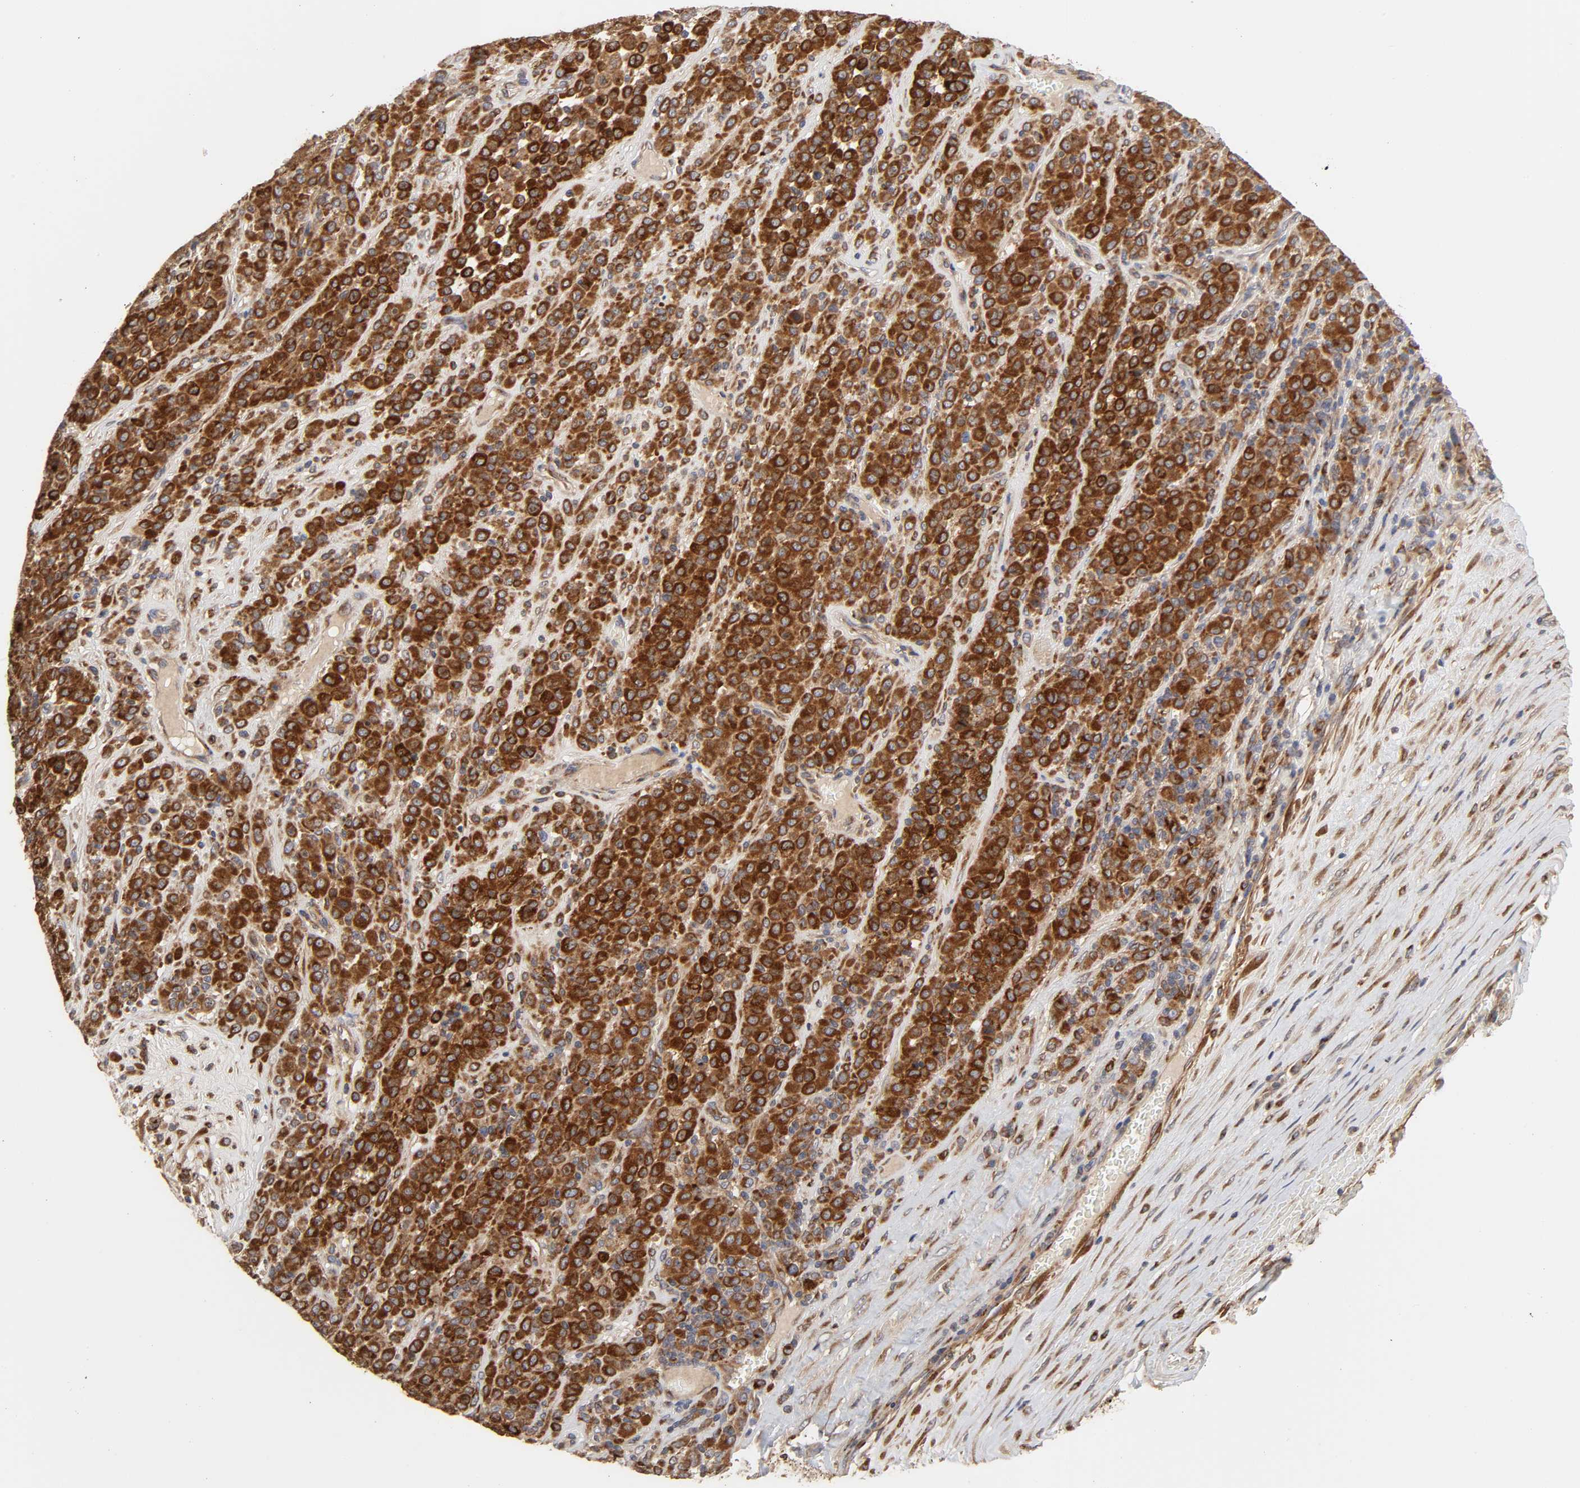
{"staining": {"intensity": "strong", "quantity": ">75%", "location": "cytoplasmic/membranous"}, "tissue": "melanoma", "cell_type": "Tumor cells", "image_type": "cancer", "snomed": [{"axis": "morphology", "description": "Malignant melanoma, Metastatic site"}, {"axis": "topography", "description": "Pancreas"}], "caption": "Approximately >75% of tumor cells in melanoma display strong cytoplasmic/membranous protein expression as visualized by brown immunohistochemical staining.", "gene": "GNPTG", "patient": {"sex": "female", "age": 30}}